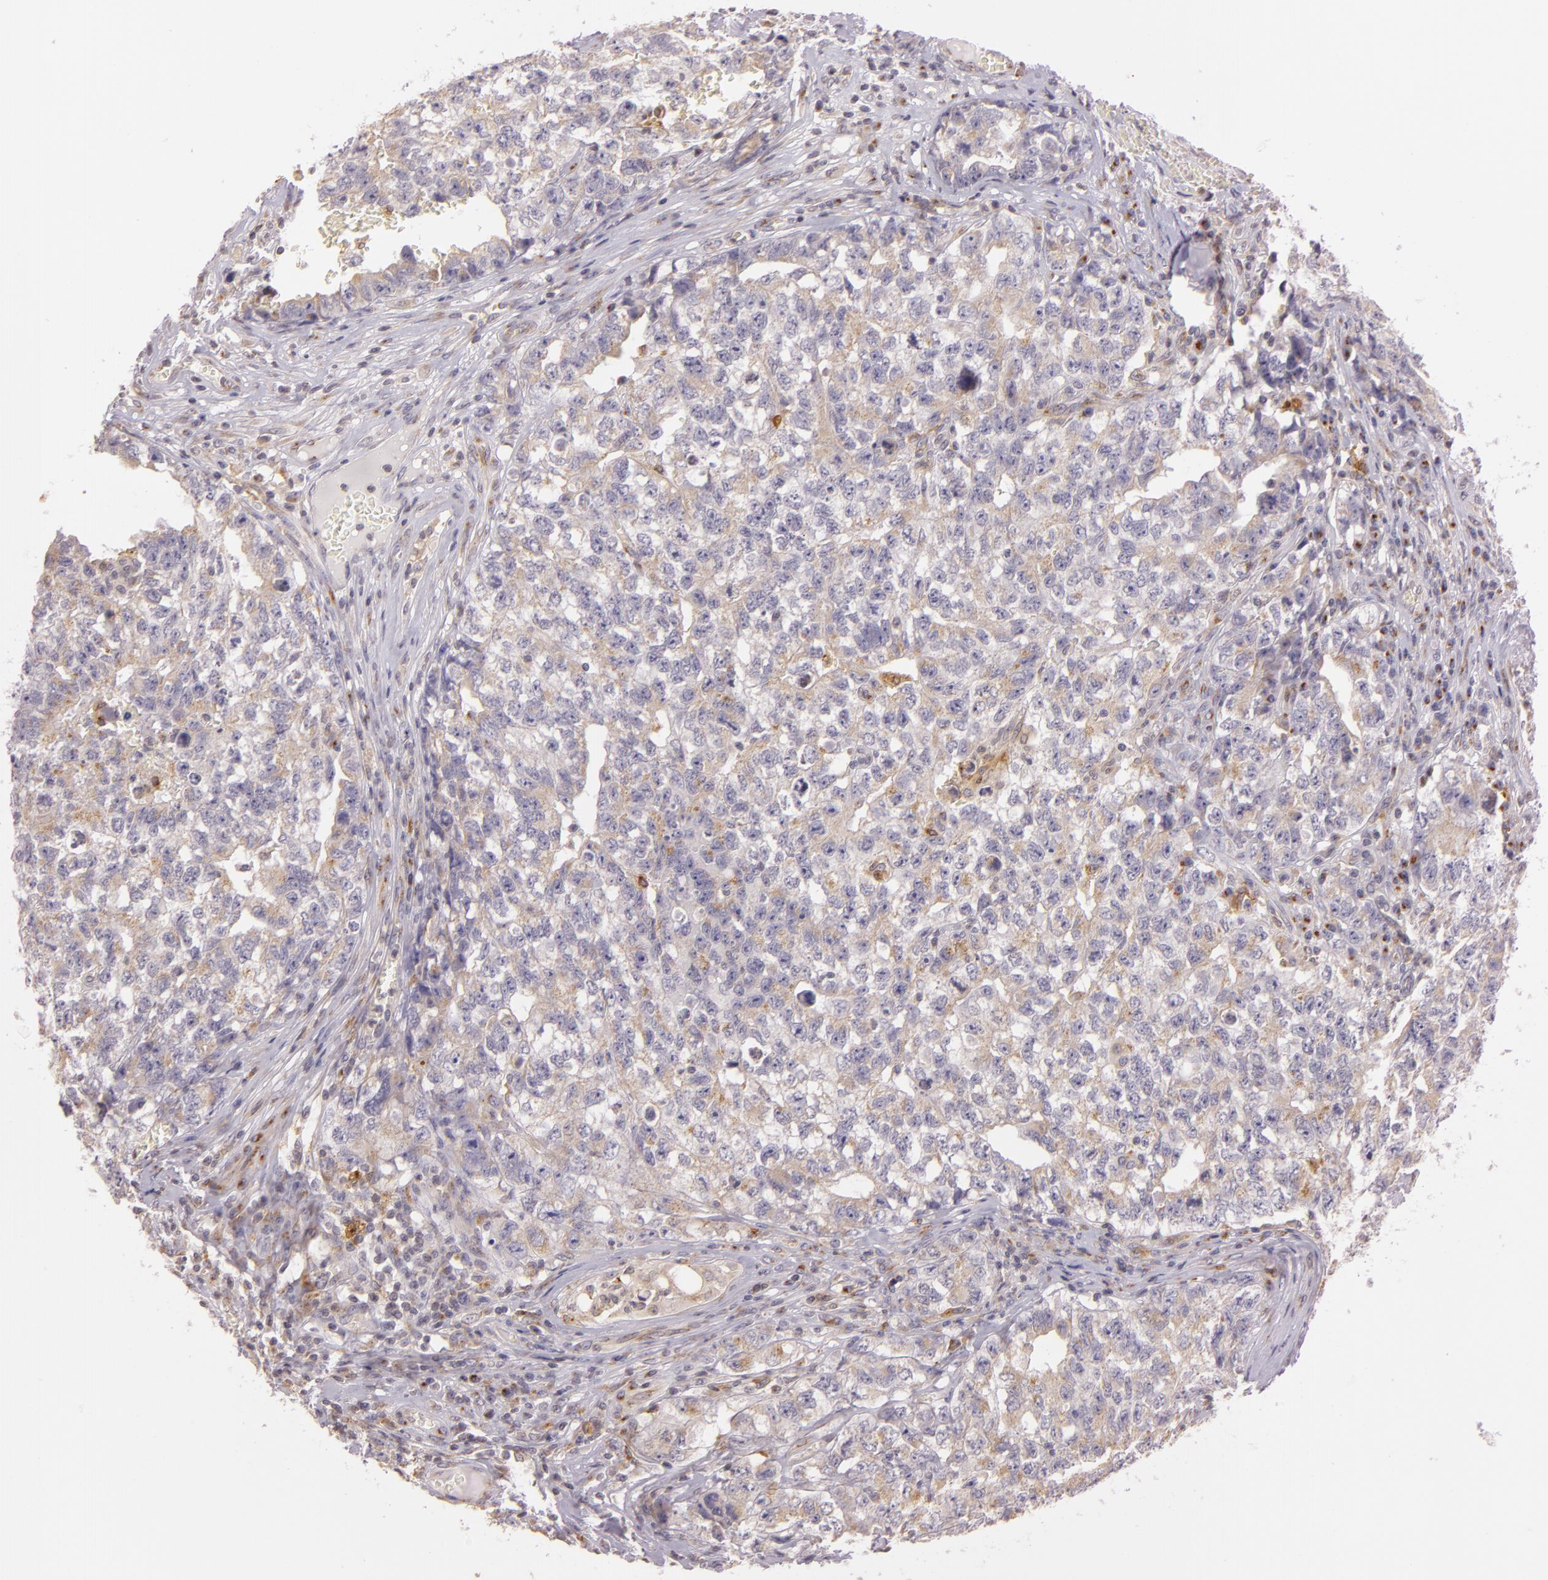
{"staining": {"intensity": "weak", "quantity": ">75%", "location": "cytoplasmic/membranous"}, "tissue": "testis cancer", "cell_type": "Tumor cells", "image_type": "cancer", "snomed": [{"axis": "morphology", "description": "Carcinoma, Embryonal, NOS"}, {"axis": "topography", "description": "Testis"}], "caption": "The photomicrograph shows staining of testis cancer, revealing weak cytoplasmic/membranous protein staining (brown color) within tumor cells. Nuclei are stained in blue.", "gene": "LGMN", "patient": {"sex": "male", "age": 31}}